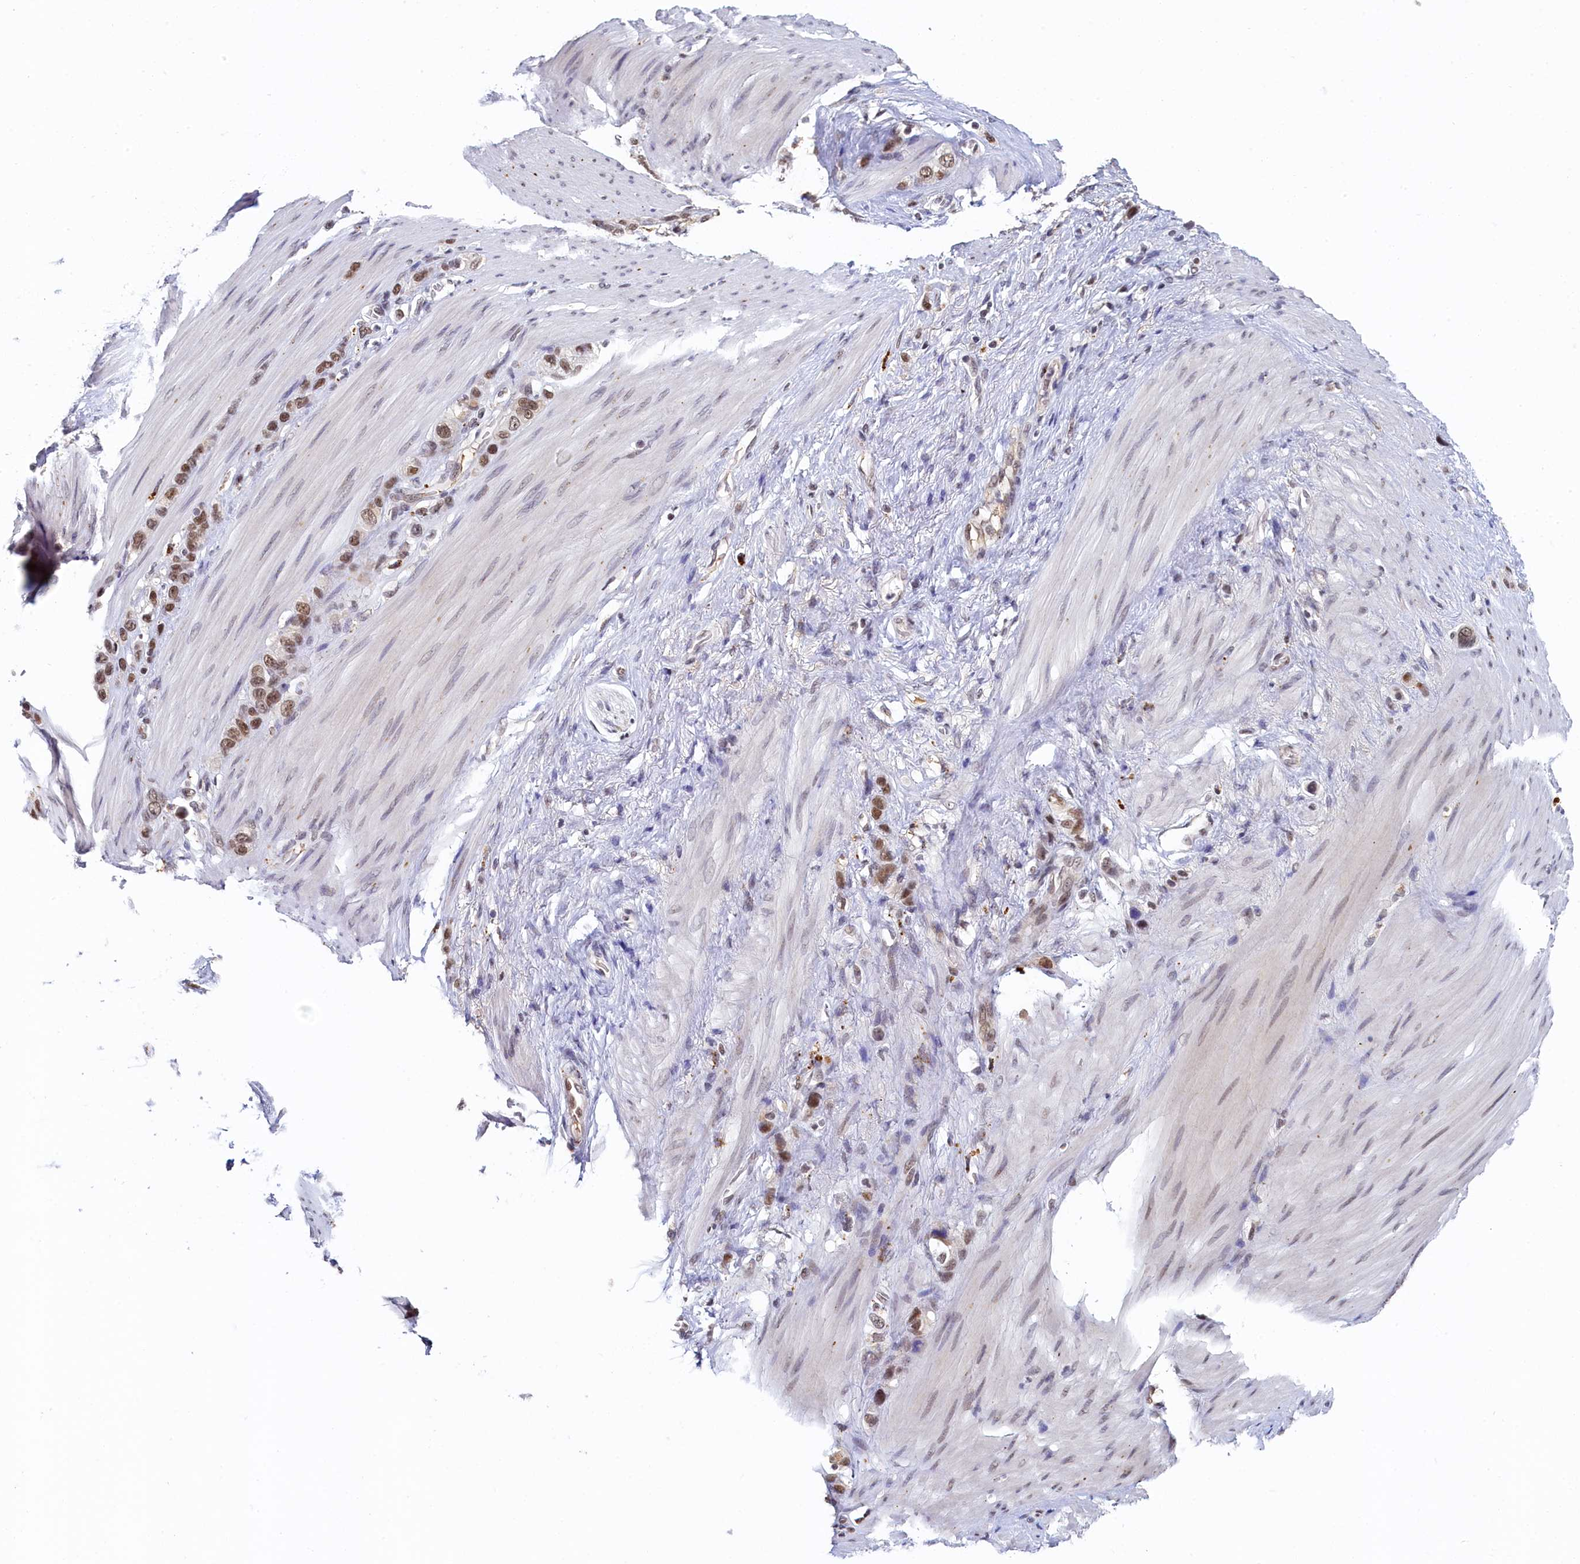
{"staining": {"intensity": "moderate", "quantity": ">75%", "location": "nuclear"}, "tissue": "stomach cancer", "cell_type": "Tumor cells", "image_type": "cancer", "snomed": [{"axis": "morphology", "description": "Adenocarcinoma, NOS"}, {"axis": "morphology", "description": "Adenocarcinoma, High grade"}, {"axis": "topography", "description": "Stomach, upper"}, {"axis": "topography", "description": "Stomach, lower"}], "caption": "Immunohistochemistry histopathology image of human stomach high-grade adenocarcinoma stained for a protein (brown), which exhibits medium levels of moderate nuclear staining in approximately >75% of tumor cells.", "gene": "INTS14", "patient": {"sex": "female", "age": 65}}